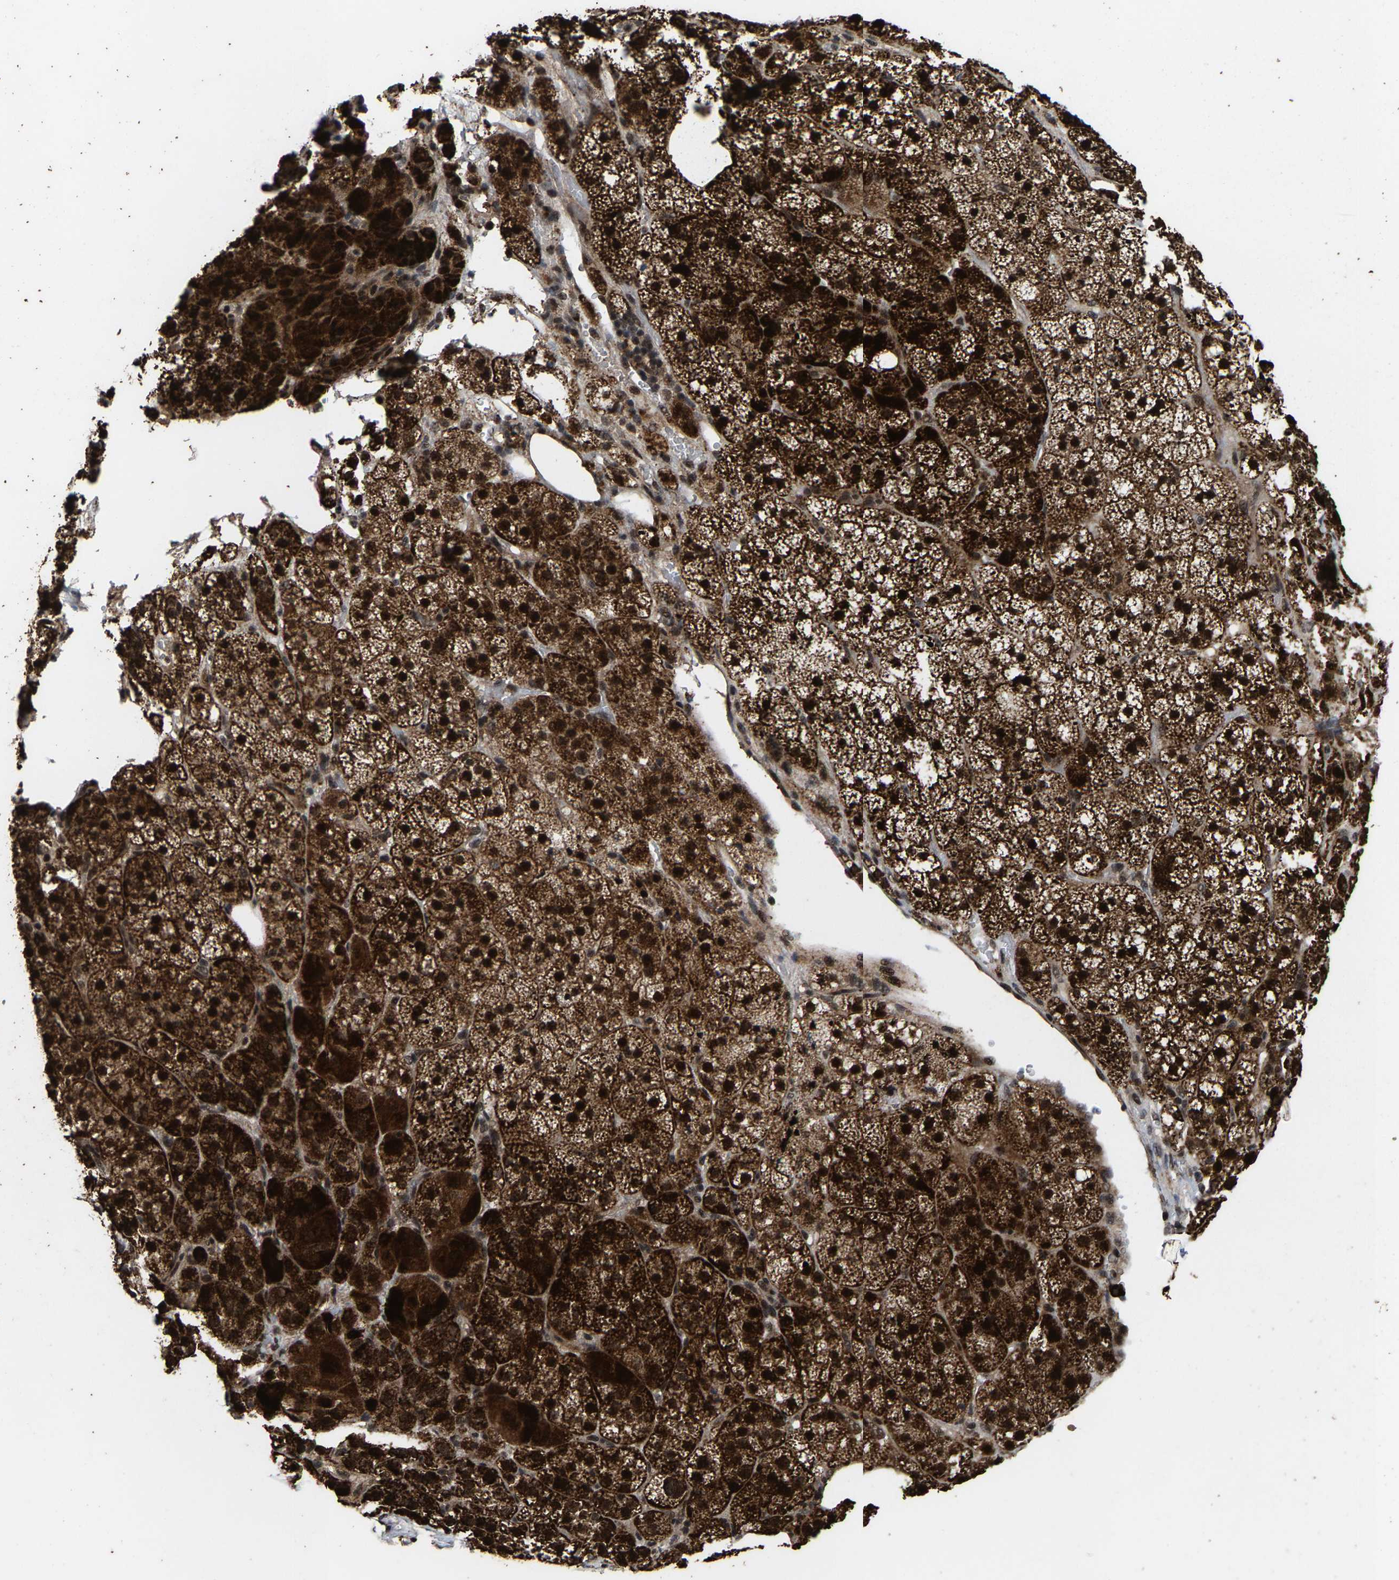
{"staining": {"intensity": "strong", "quantity": ">75%", "location": "cytoplasmic/membranous,nuclear"}, "tissue": "adrenal gland", "cell_type": "Glandular cells", "image_type": "normal", "snomed": [{"axis": "morphology", "description": "Normal tissue, NOS"}, {"axis": "topography", "description": "Adrenal gland"}], "caption": "Immunohistochemistry (DAB (3,3'-diaminobenzidine)) staining of normal human adrenal gland reveals strong cytoplasmic/membranous,nuclear protein positivity in approximately >75% of glandular cells.", "gene": "HAUS6", "patient": {"sex": "female", "age": 59}}